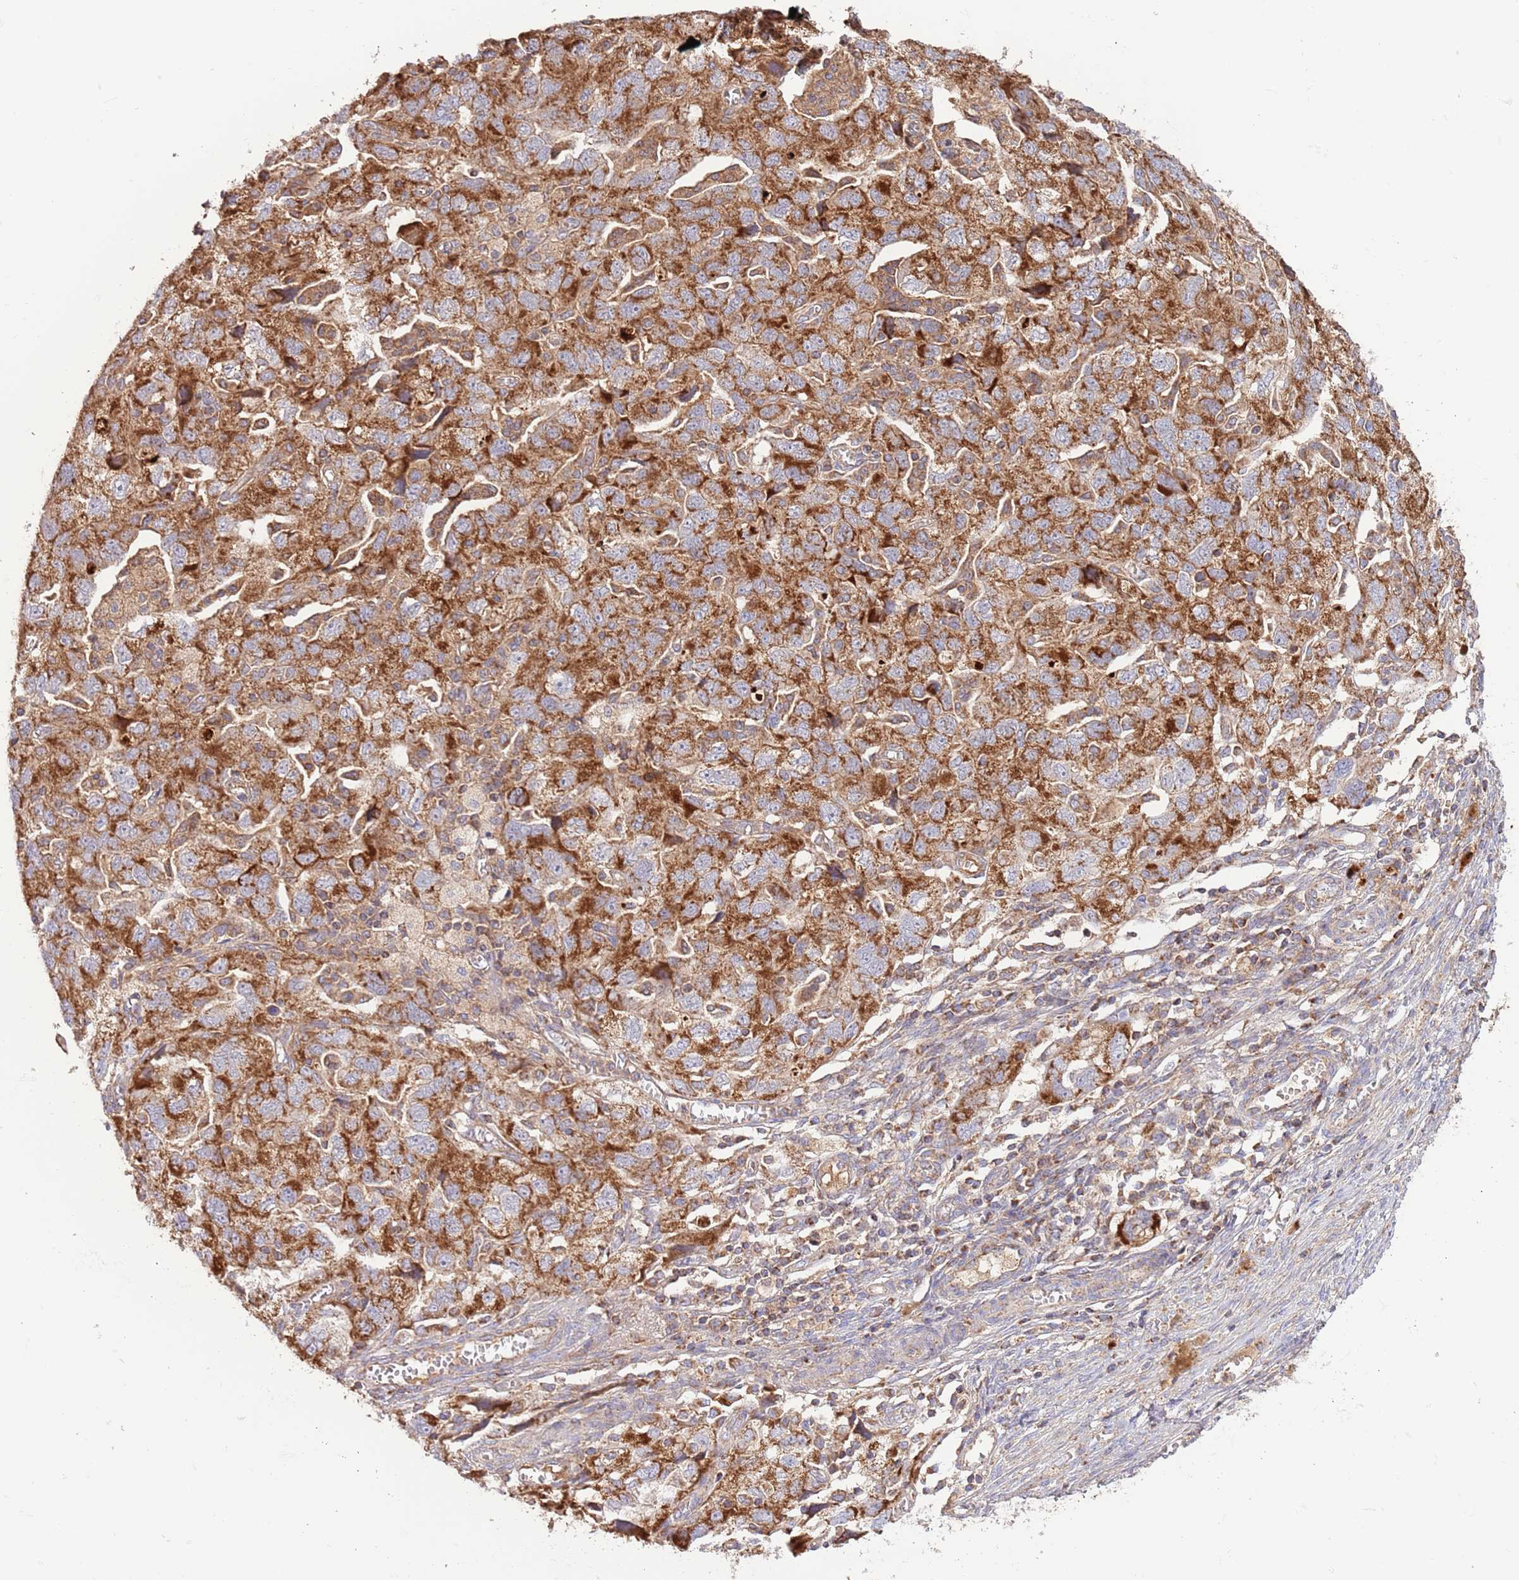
{"staining": {"intensity": "strong", "quantity": ">75%", "location": "cytoplasmic/membranous"}, "tissue": "ovarian cancer", "cell_type": "Tumor cells", "image_type": "cancer", "snomed": [{"axis": "morphology", "description": "Carcinoma, NOS"}, {"axis": "morphology", "description": "Cystadenocarcinoma, serous, NOS"}, {"axis": "topography", "description": "Ovary"}], "caption": "Protein staining of serous cystadenocarcinoma (ovarian) tissue shows strong cytoplasmic/membranous staining in approximately >75% of tumor cells. Immunohistochemistry stains the protein of interest in brown and the nuclei are stained blue.", "gene": "DNAJA3", "patient": {"sex": "female", "age": 69}}